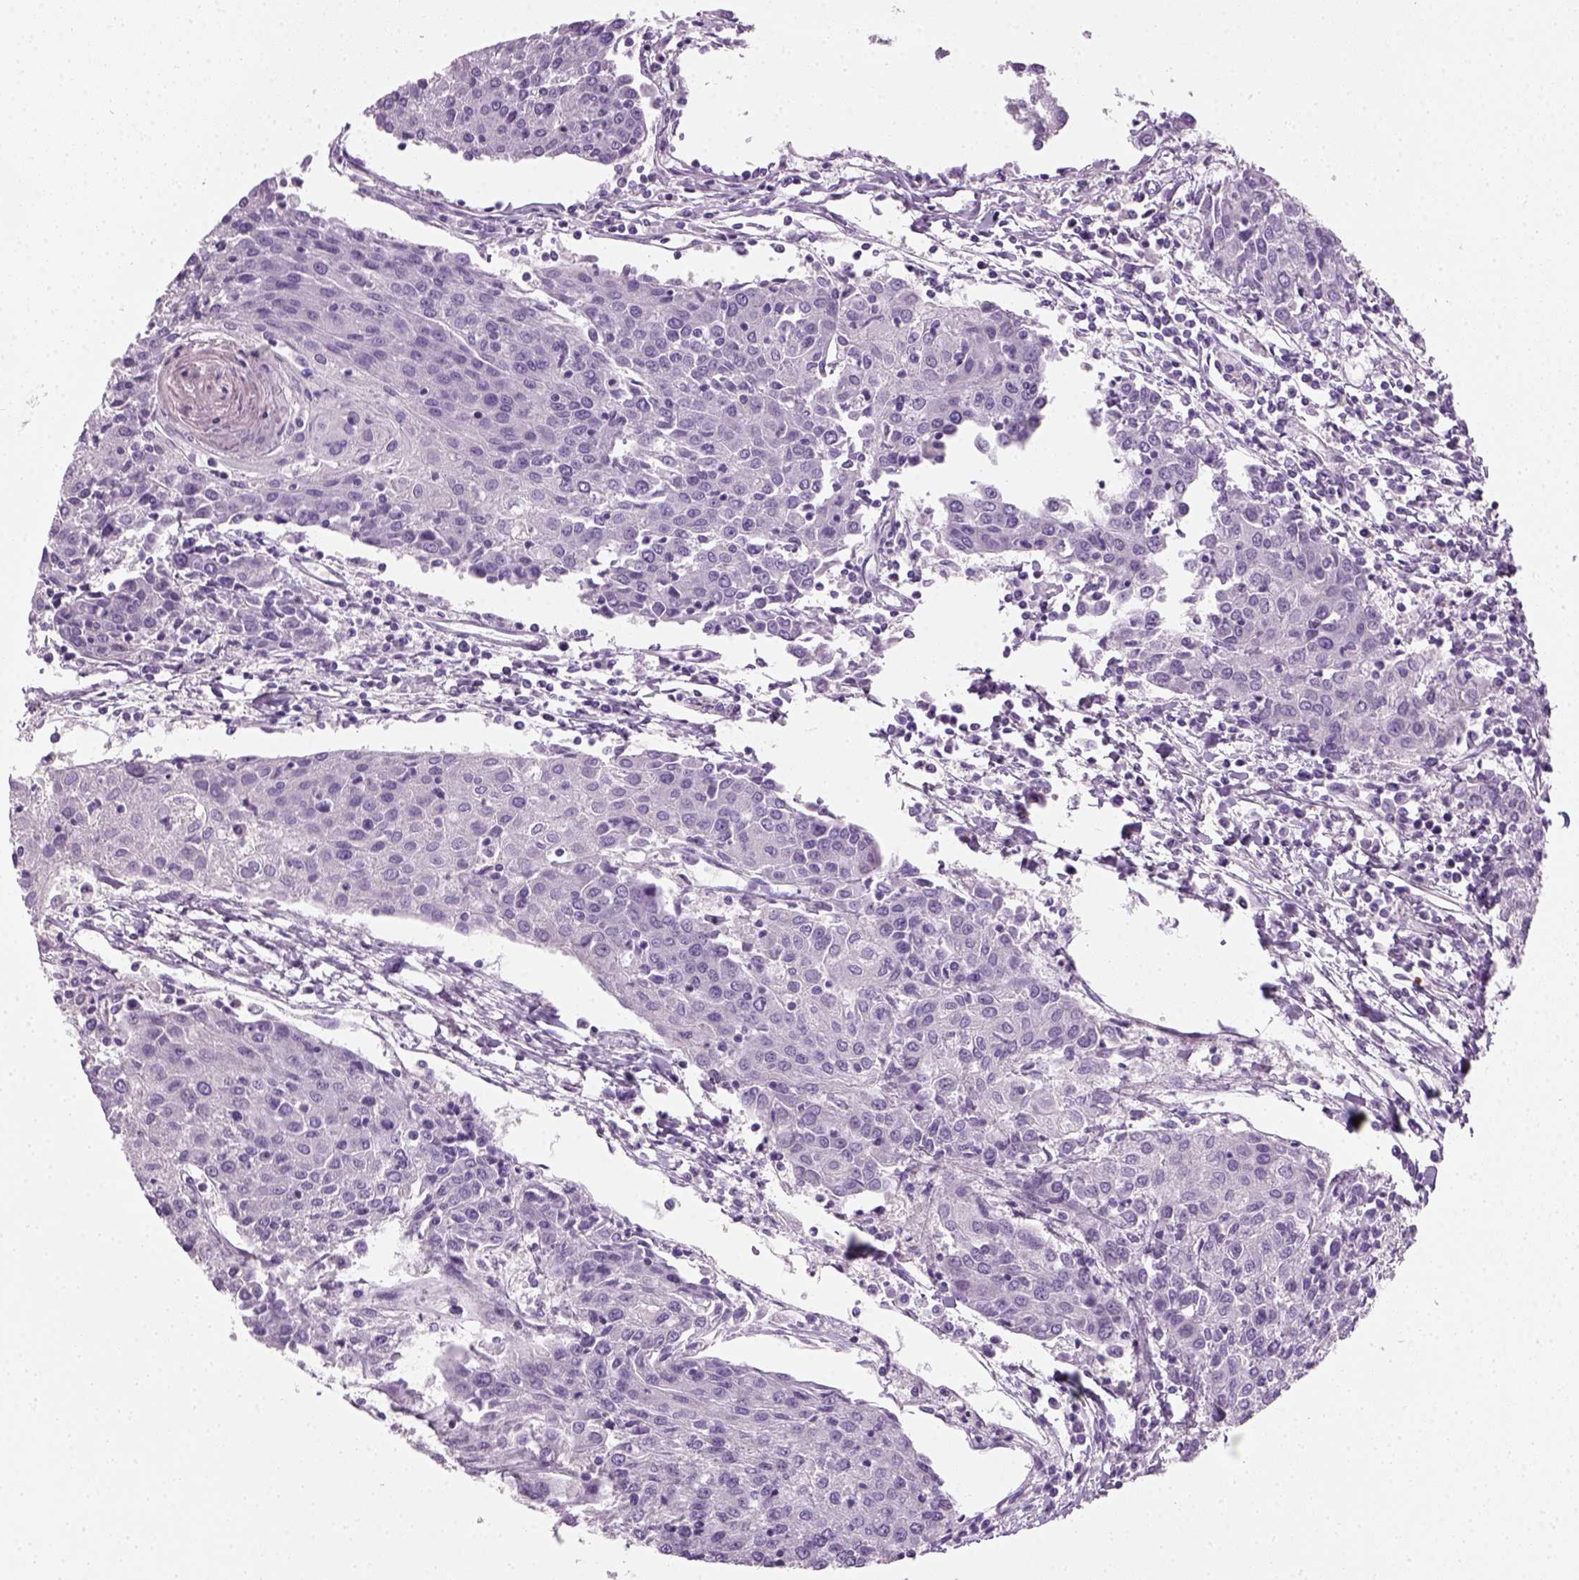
{"staining": {"intensity": "negative", "quantity": "none", "location": "none"}, "tissue": "urothelial cancer", "cell_type": "Tumor cells", "image_type": "cancer", "snomed": [{"axis": "morphology", "description": "Urothelial carcinoma, High grade"}, {"axis": "topography", "description": "Urinary bladder"}], "caption": "There is no significant staining in tumor cells of high-grade urothelial carcinoma.", "gene": "ELOVL3", "patient": {"sex": "female", "age": 85}}